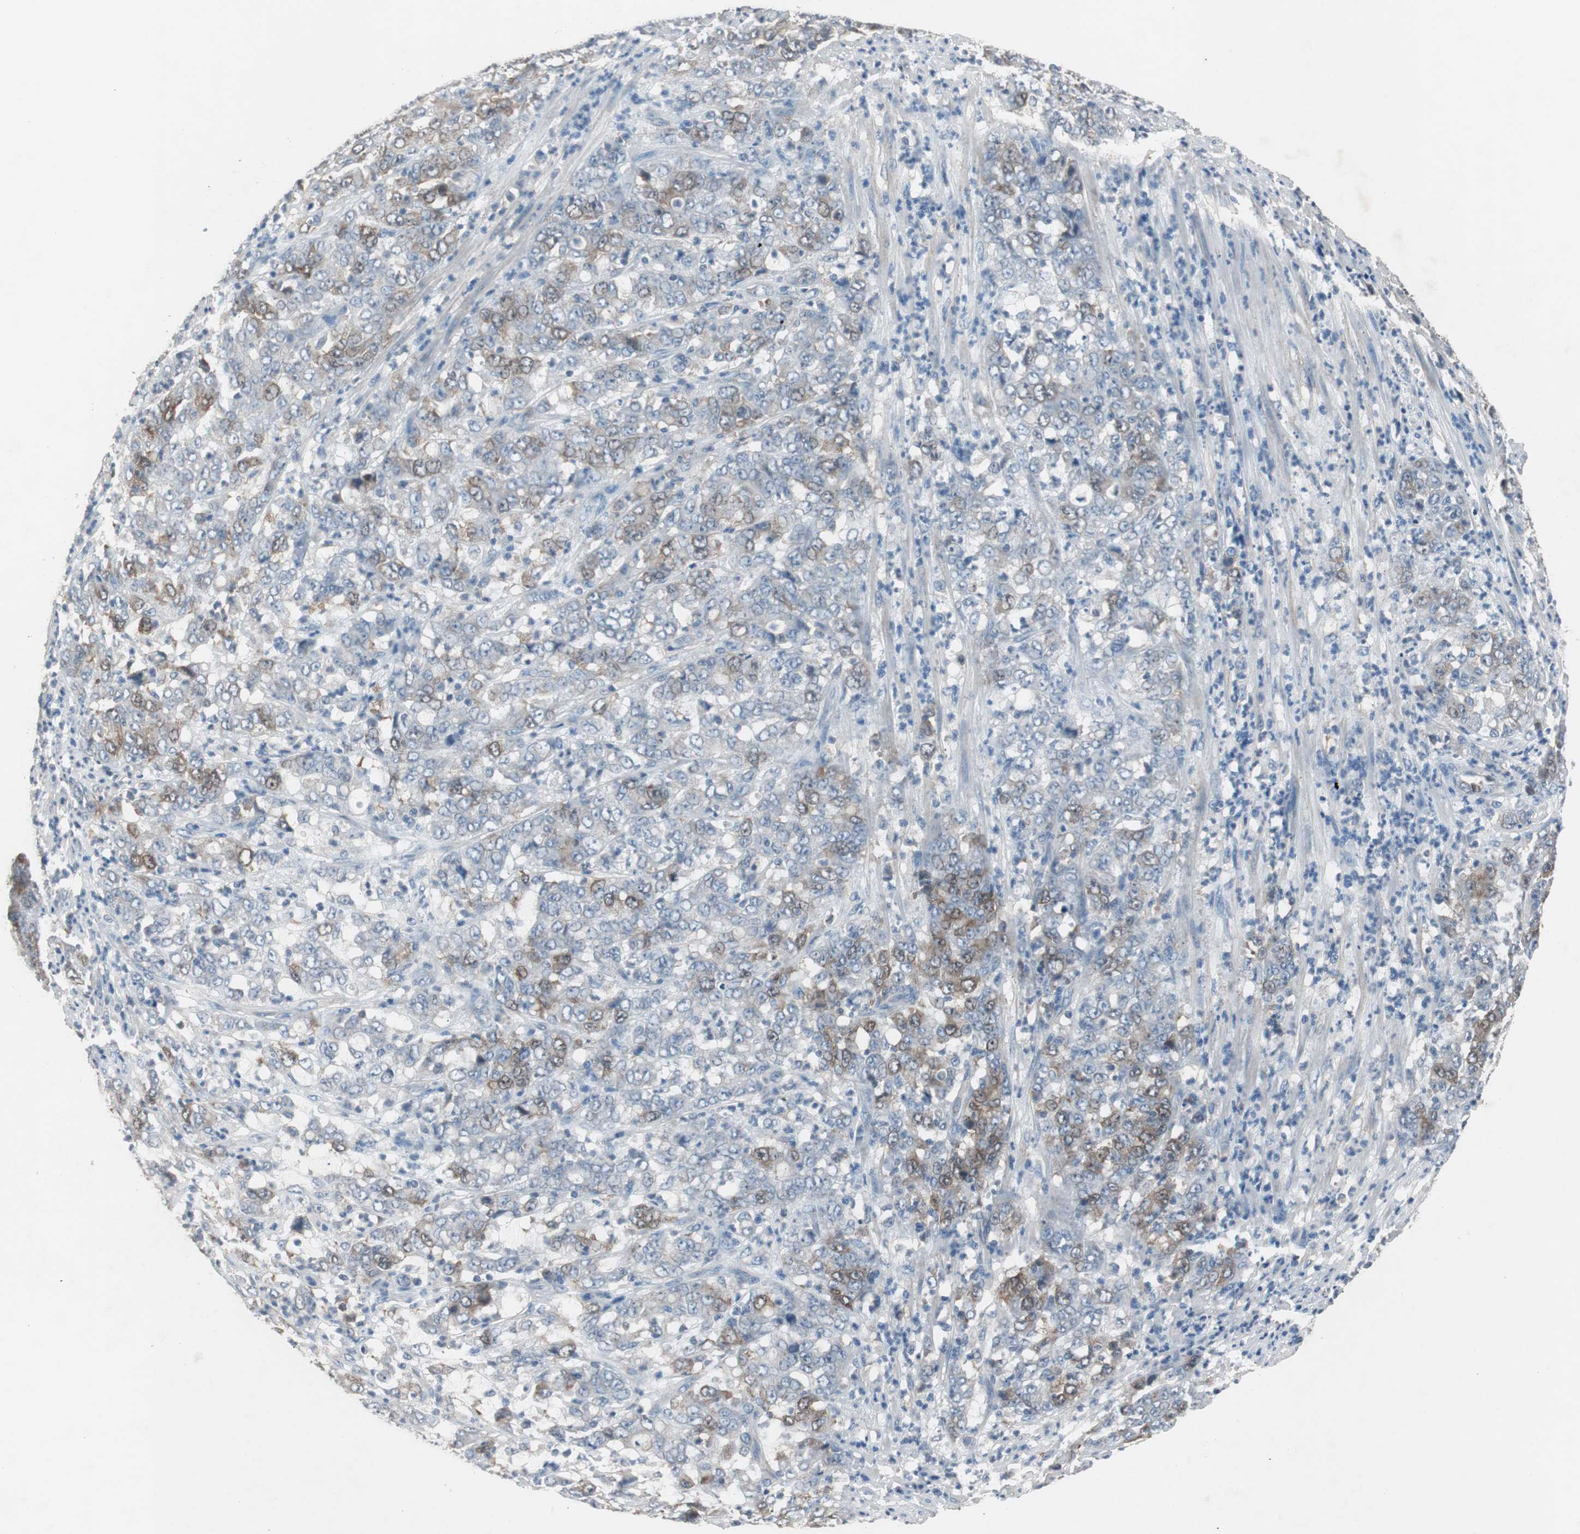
{"staining": {"intensity": "weak", "quantity": "25%-75%", "location": "cytoplasmic/membranous"}, "tissue": "stomach cancer", "cell_type": "Tumor cells", "image_type": "cancer", "snomed": [{"axis": "morphology", "description": "Adenocarcinoma, NOS"}, {"axis": "topography", "description": "Stomach, lower"}], "caption": "Tumor cells show low levels of weak cytoplasmic/membranous staining in about 25%-75% of cells in human stomach cancer (adenocarcinoma). (IHC, brightfield microscopy, high magnification).", "gene": "TK1", "patient": {"sex": "female", "age": 71}}